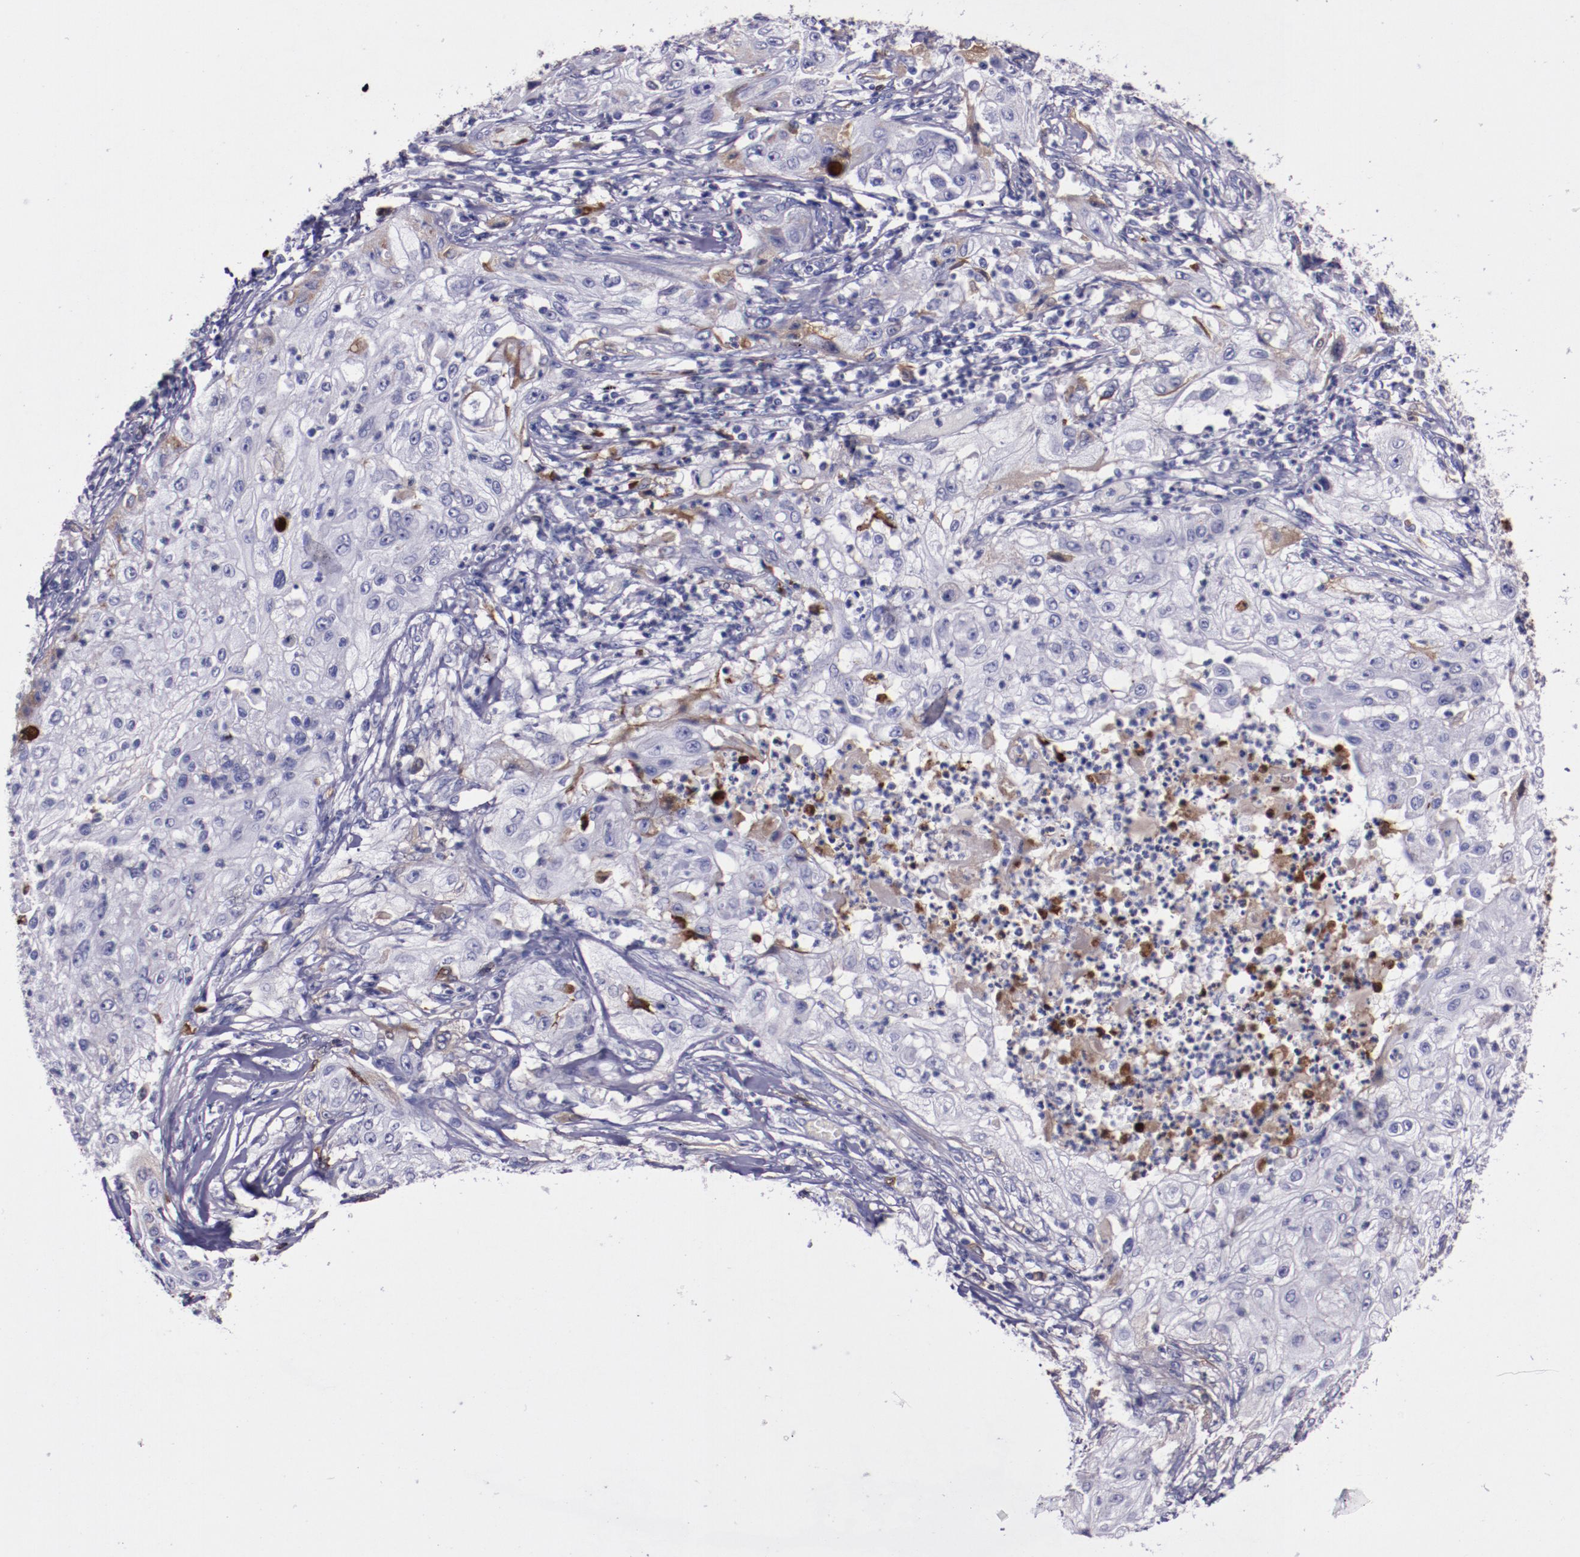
{"staining": {"intensity": "negative", "quantity": "none", "location": "none"}, "tissue": "lung cancer", "cell_type": "Tumor cells", "image_type": "cancer", "snomed": [{"axis": "morphology", "description": "Inflammation, NOS"}, {"axis": "morphology", "description": "Squamous cell carcinoma, NOS"}, {"axis": "topography", "description": "Lymph node"}, {"axis": "topography", "description": "Soft tissue"}, {"axis": "topography", "description": "Lung"}], "caption": "High magnification brightfield microscopy of lung squamous cell carcinoma stained with DAB (3,3'-diaminobenzidine) (brown) and counterstained with hematoxylin (blue): tumor cells show no significant positivity. (Brightfield microscopy of DAB (3,3'-diaminobenzidine) immunohistochemistry at high magnification).", "gene": "APOH", "patient": {"sex": "male", "age": 66}}